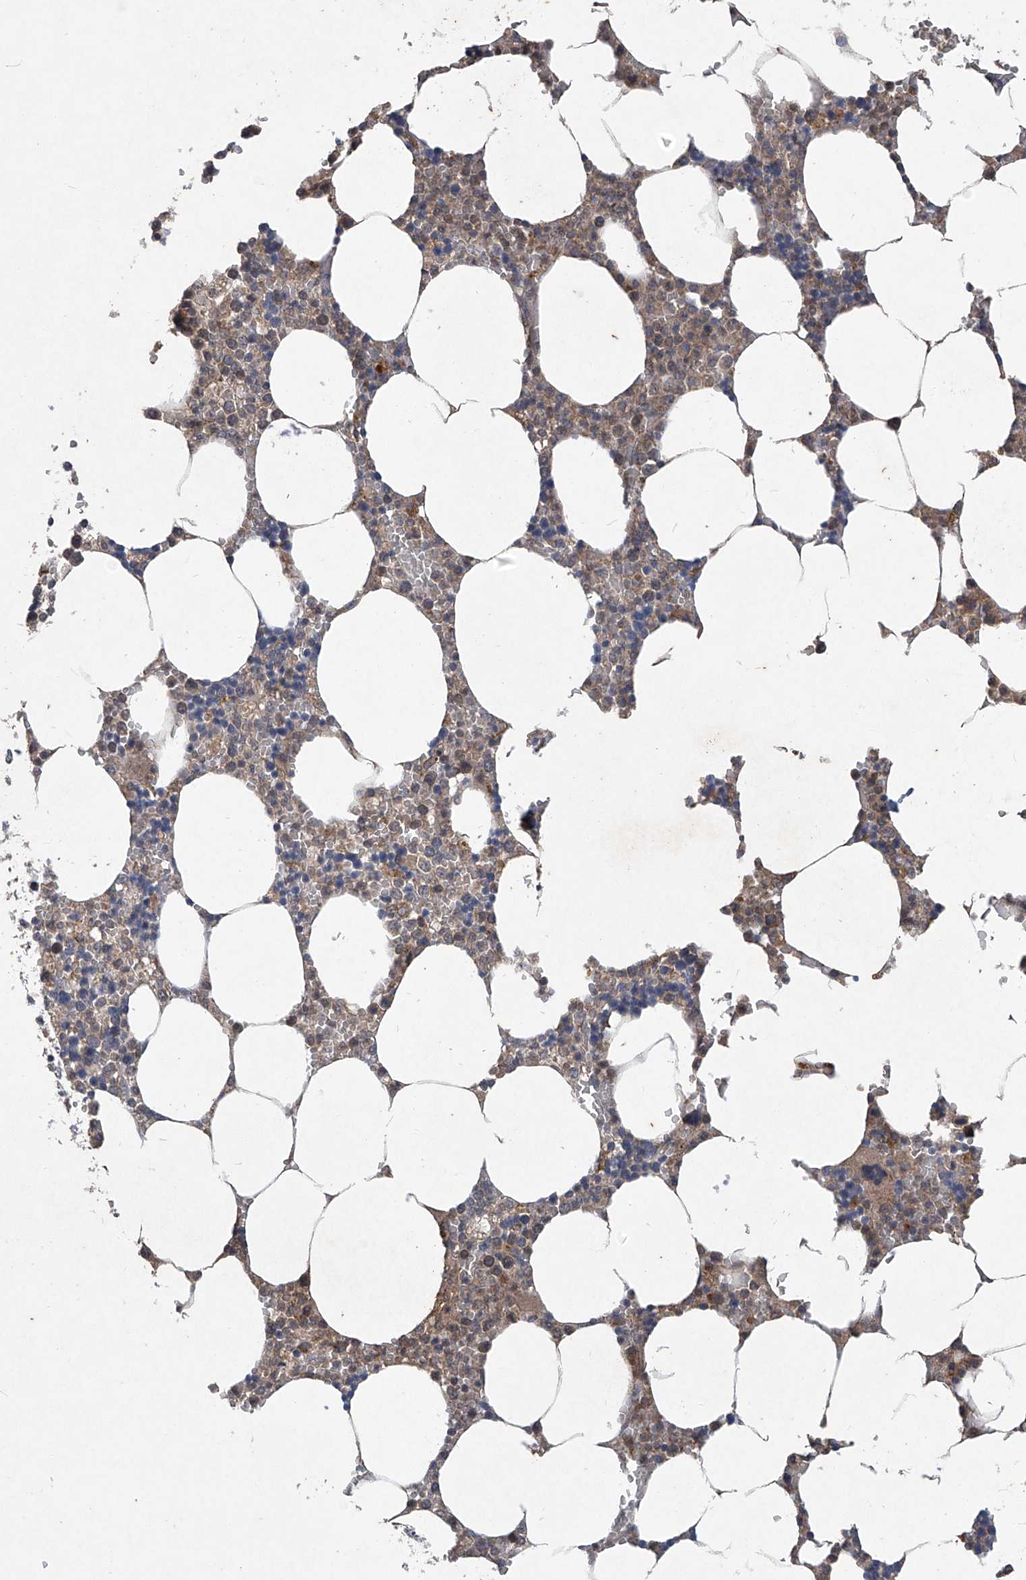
{"staining": {"intensity": "moderate", "quantity": "25%-75%", "location": "cytoplasmic/membranous"}, "tissue": "bone marrow", "cell_type": "Hematopoietic cells", "image_type": "normal", "snomed": [{"axis": "morphology", "description": "Normal tissue, NOS"}, {"axis": "topography", "description": "Bone marrow"}], "caption": "Human bone marrow stained with a protein marker reveals moderate staining in hematopoietic cells.", "gene": "SUMF2", "patient": {"sex": "male", "age": 70}}